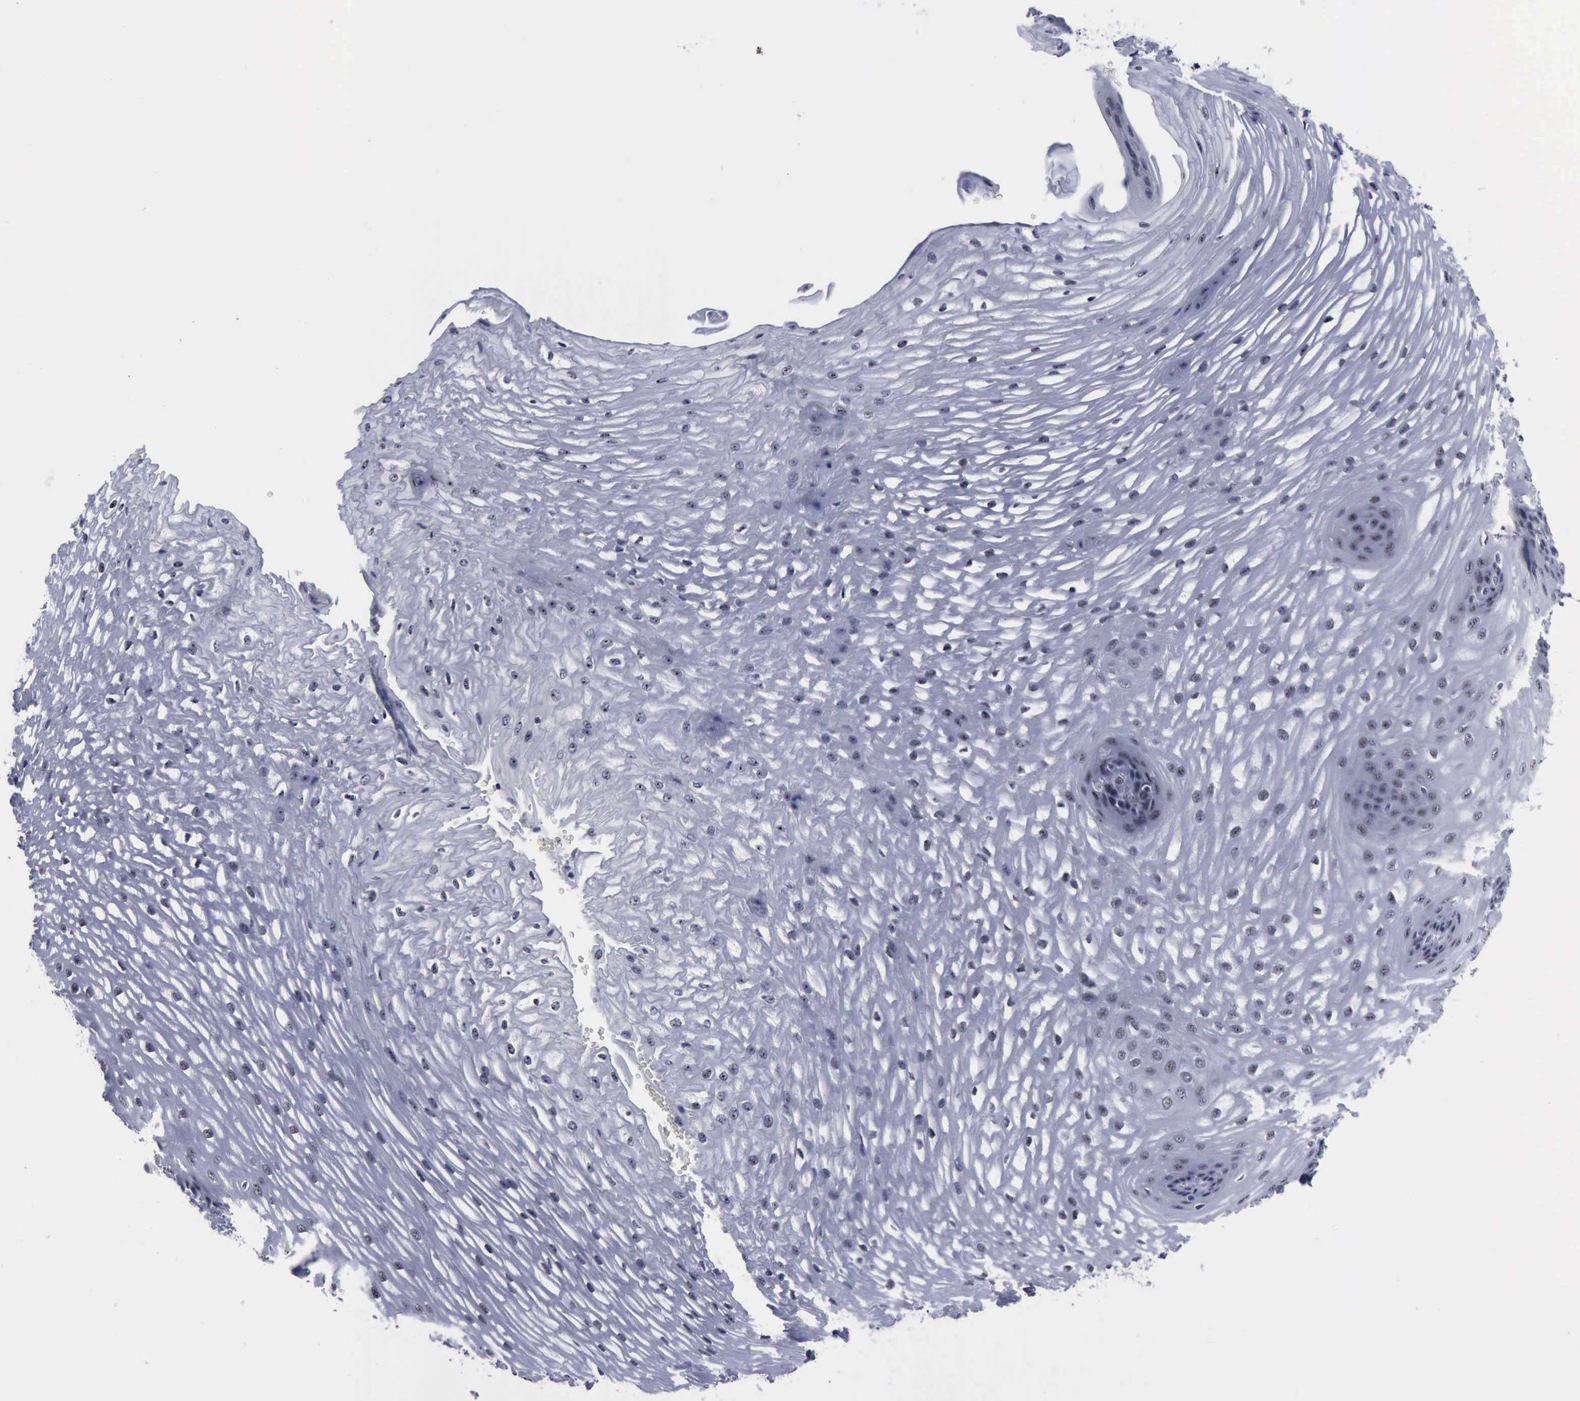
{"staining": {"intensity": "negative", "quantity": "none", "location": "none"}, "tissue": "esophagus", "cell_type": "Squamous epithelial cells", "image_type": "normal", "snomed": [{"axis": "morphology", "description": "Normal tissue, NOS"}, {"axis": "morphology", "description": "Adenocarcinoma, NOS"}, {"axis": "topography", "description": "Esophagus"}, {"axis": "topography", "description": "Stomach"}], "caption": "This image is of benign esophagus stained with immunohistochemistry to label a protein in brown with the nuclei are counter-stained blue. There is no staining in squamous epithelial cells. (DAB immunohistochemistry (IHC) visualized using brightfield microscopy, high magnification).", "gene": "BRD1", "patient": {"sex": "male", "age": 62}}